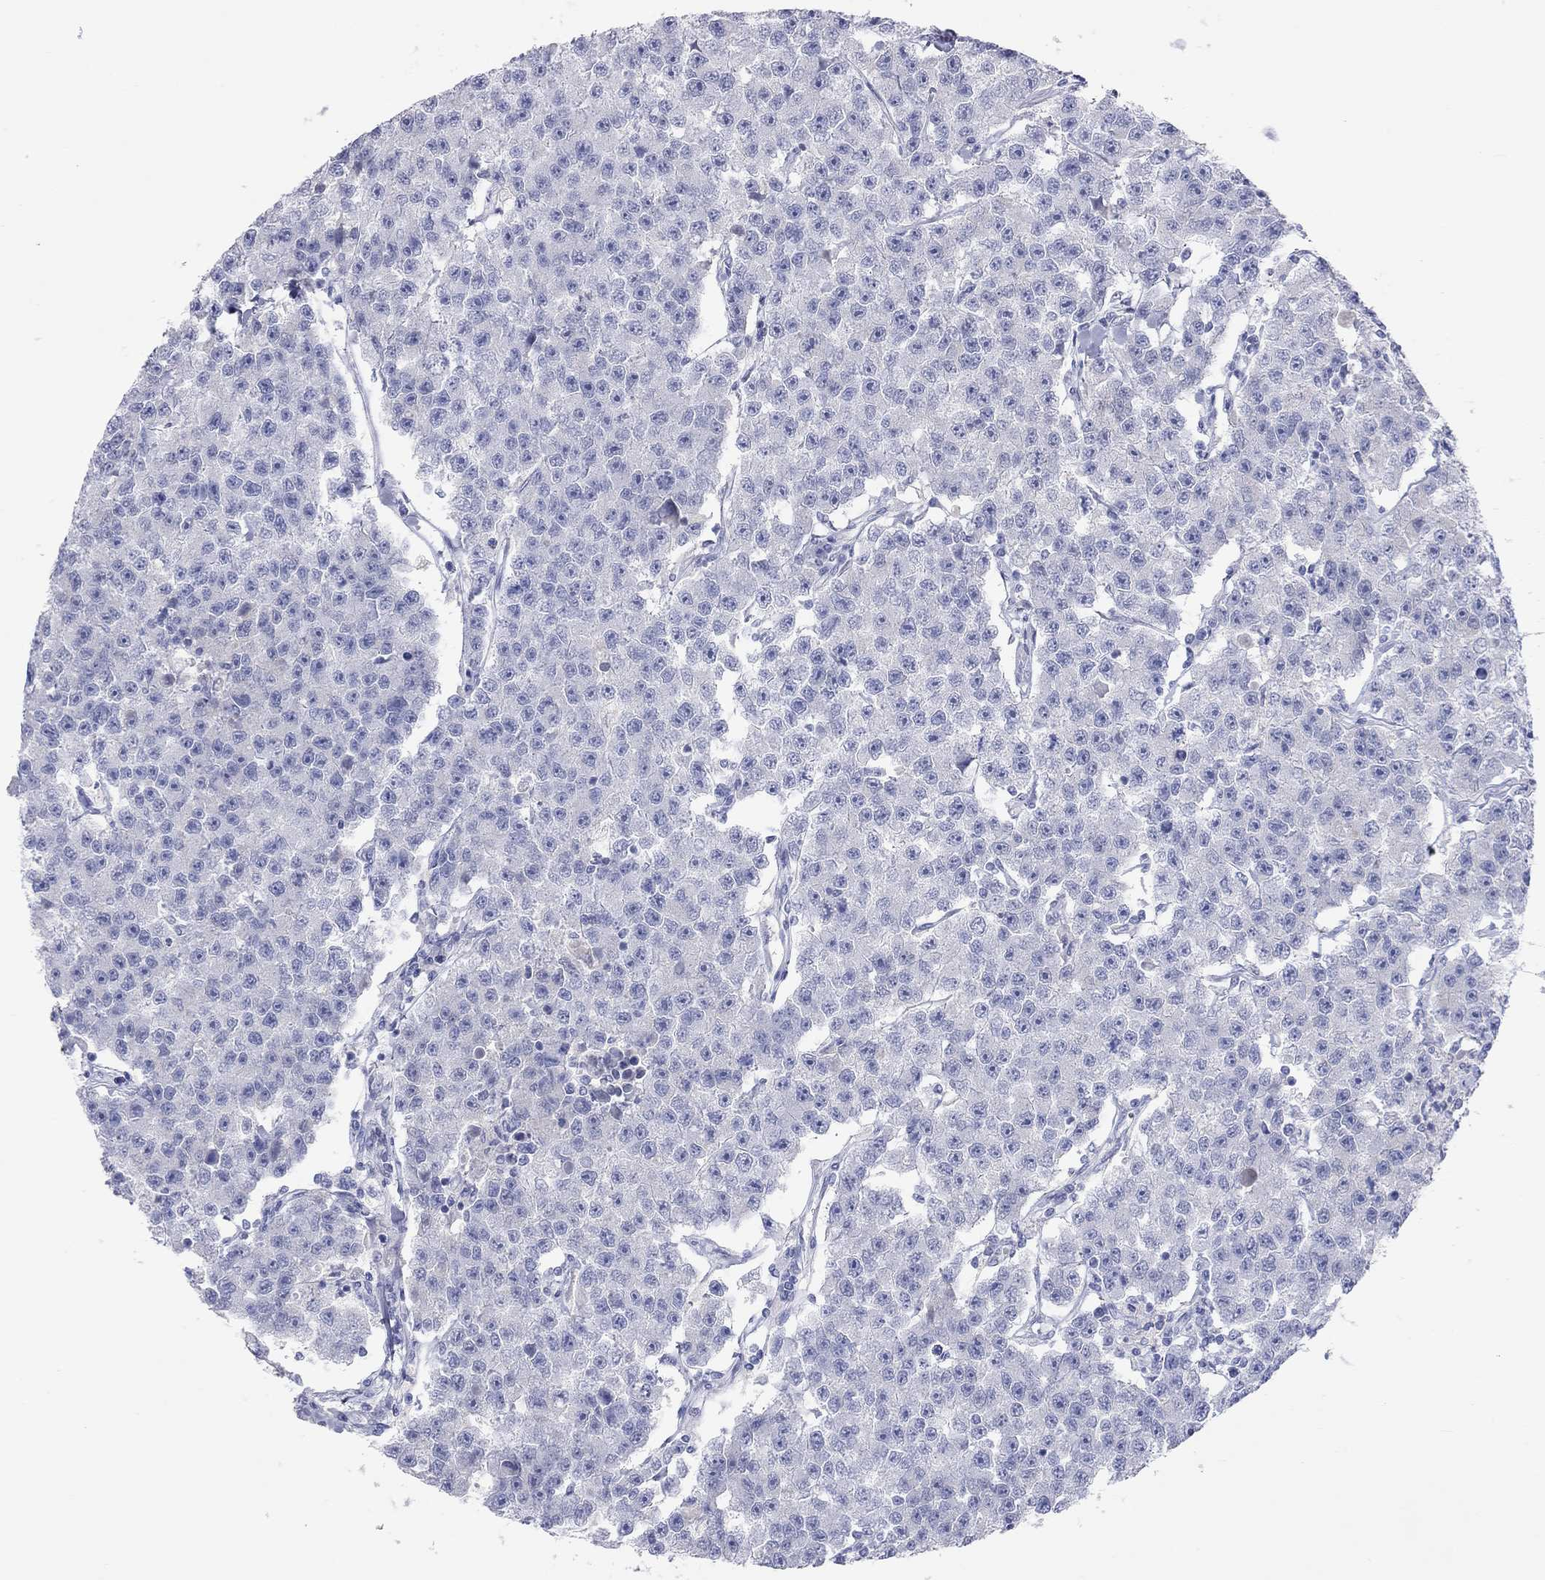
{"staining": {"intensity": "negative", "quantity": "none", "location": "none"}, "tissue": "testis cancer", "cell_type": "Tumor cells", "image_type": "cancer", "snomed": [{"axis": "morphology", "description": "Seminoma, NOS"}, {"axis": "topography", "description": "Testis"}], "caption": "There is no significant positivity in tumor cells of seminoma (testis). (Brightfield microscopy of DAB (3,3'-diaminobenzidine) IHC at high magnification).", "gene": "PCDHGC5", "patient": {"sex": "male", "age": 59}}